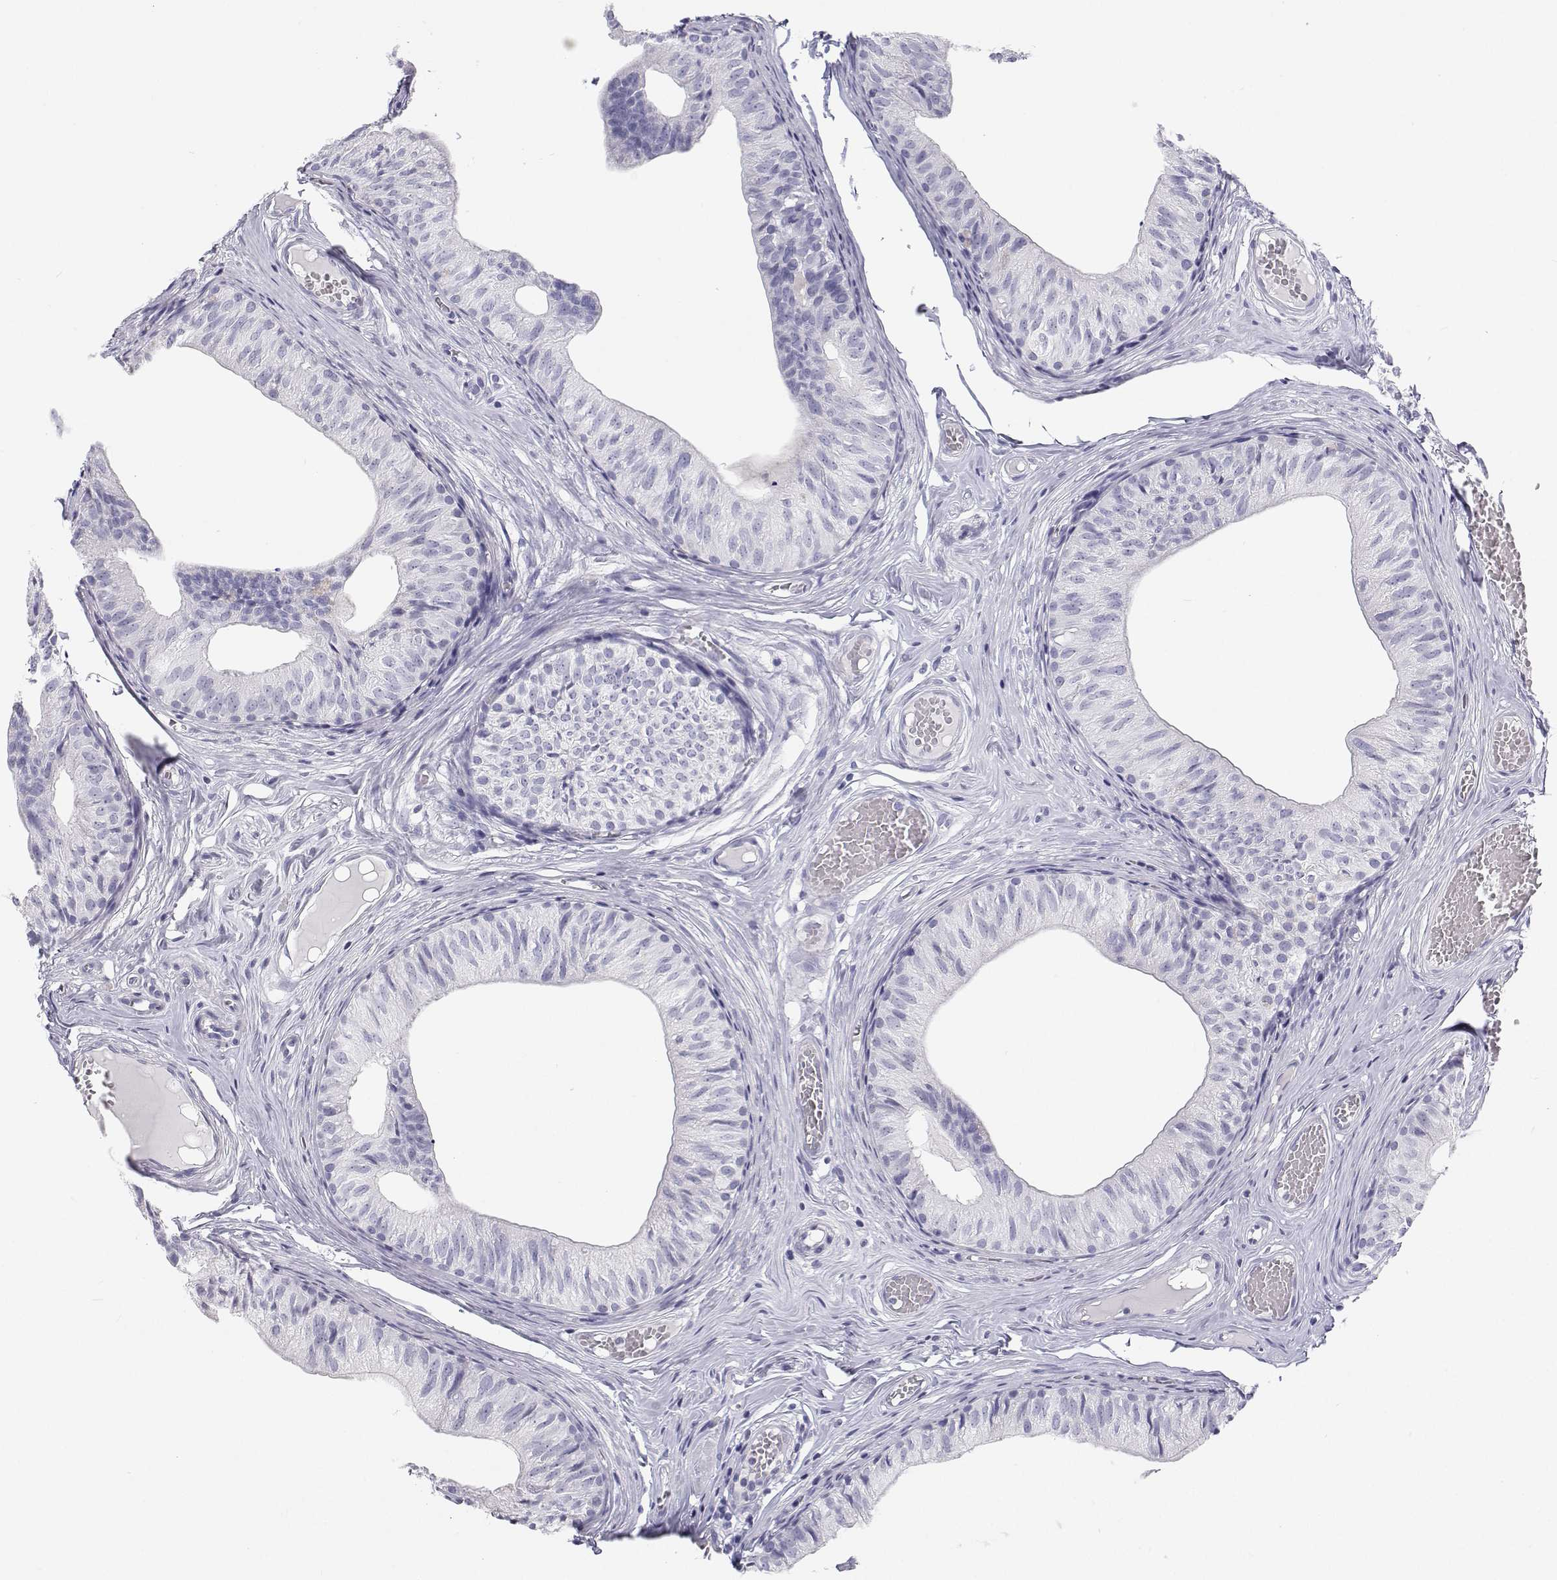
{"staining": {"intensity": "negative", "quantity": "none", "location": "none"}, "tissue": "epididymis", "cell_type": "Glandular cells", "image_type": "normal", "snomed": [{"axis": "morphology", "description": "Normal tissue, NOS"}, {"axis": "topography", "description": "Epididymis"}], "caption": "The histopathology image demonstrates no significant expression in glandular cells of epididymis. Brightfield microscopy of IHC stained with DAB (3,3'-diaminobenzidine) (brown) and hematoxylin (blue), captured at high magnification.", "gene": "TTN", "patient": {"sex": "male", "age": 25}}